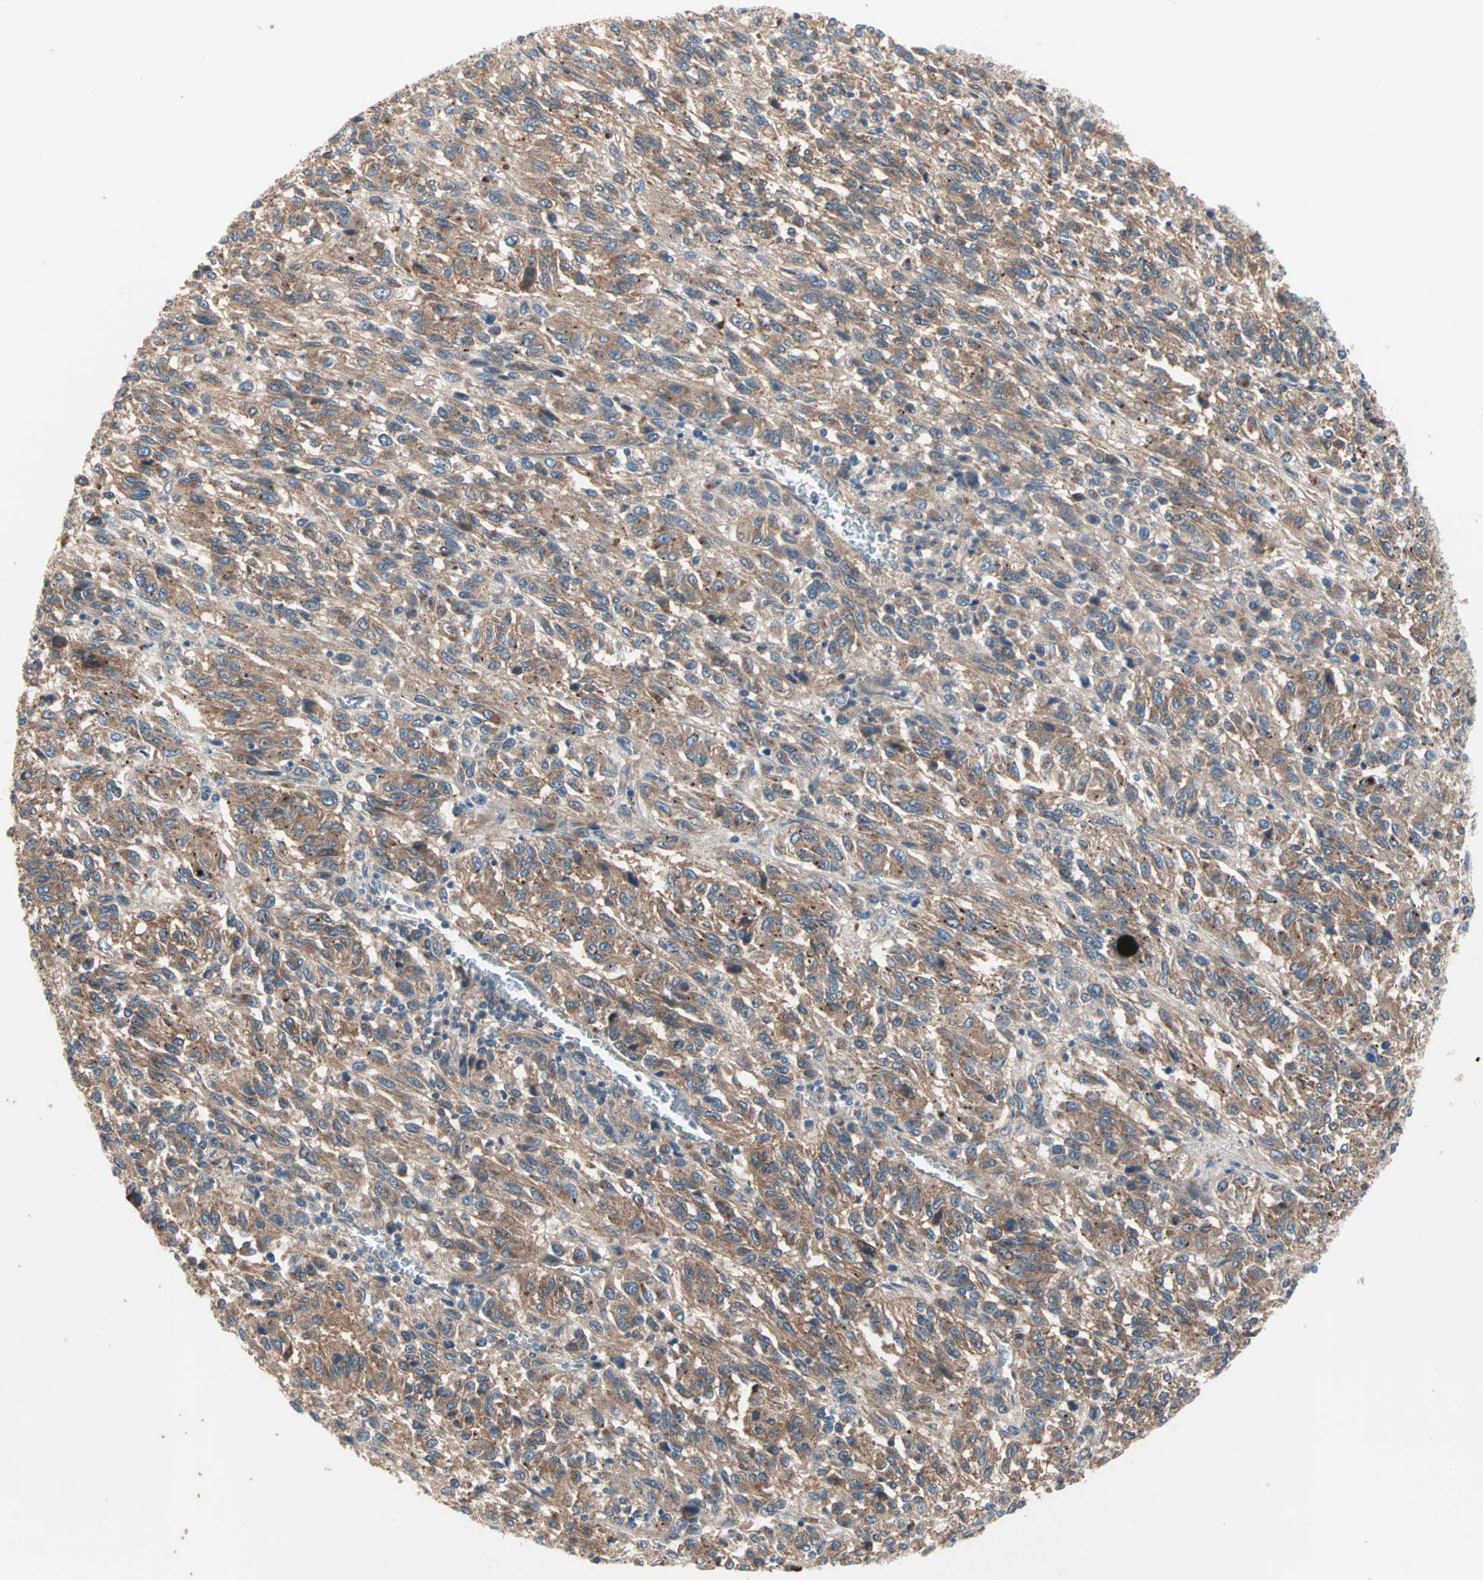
{"staining": {"intensity": "moderate", "quantity": ">75%", "location": "cytoplasmic/membranous"}, "tissue": "melanoma", "cell_type": "Tumor cells", "image_type": "cancer", "snomed": [{"axis": "morphology", "description": "Malignant melanoma, Metastatic site"}, {"axis": "topography", "description": "Lung"}], "caption": "There is medium levels of moderate cytoplasmic/membranous expression in tumor cells of melanoma, as demonstrated by immunohistochemical staining (brown color).", "gene": "PDE8A", "patient": {"sex": "male", "age": 64}}